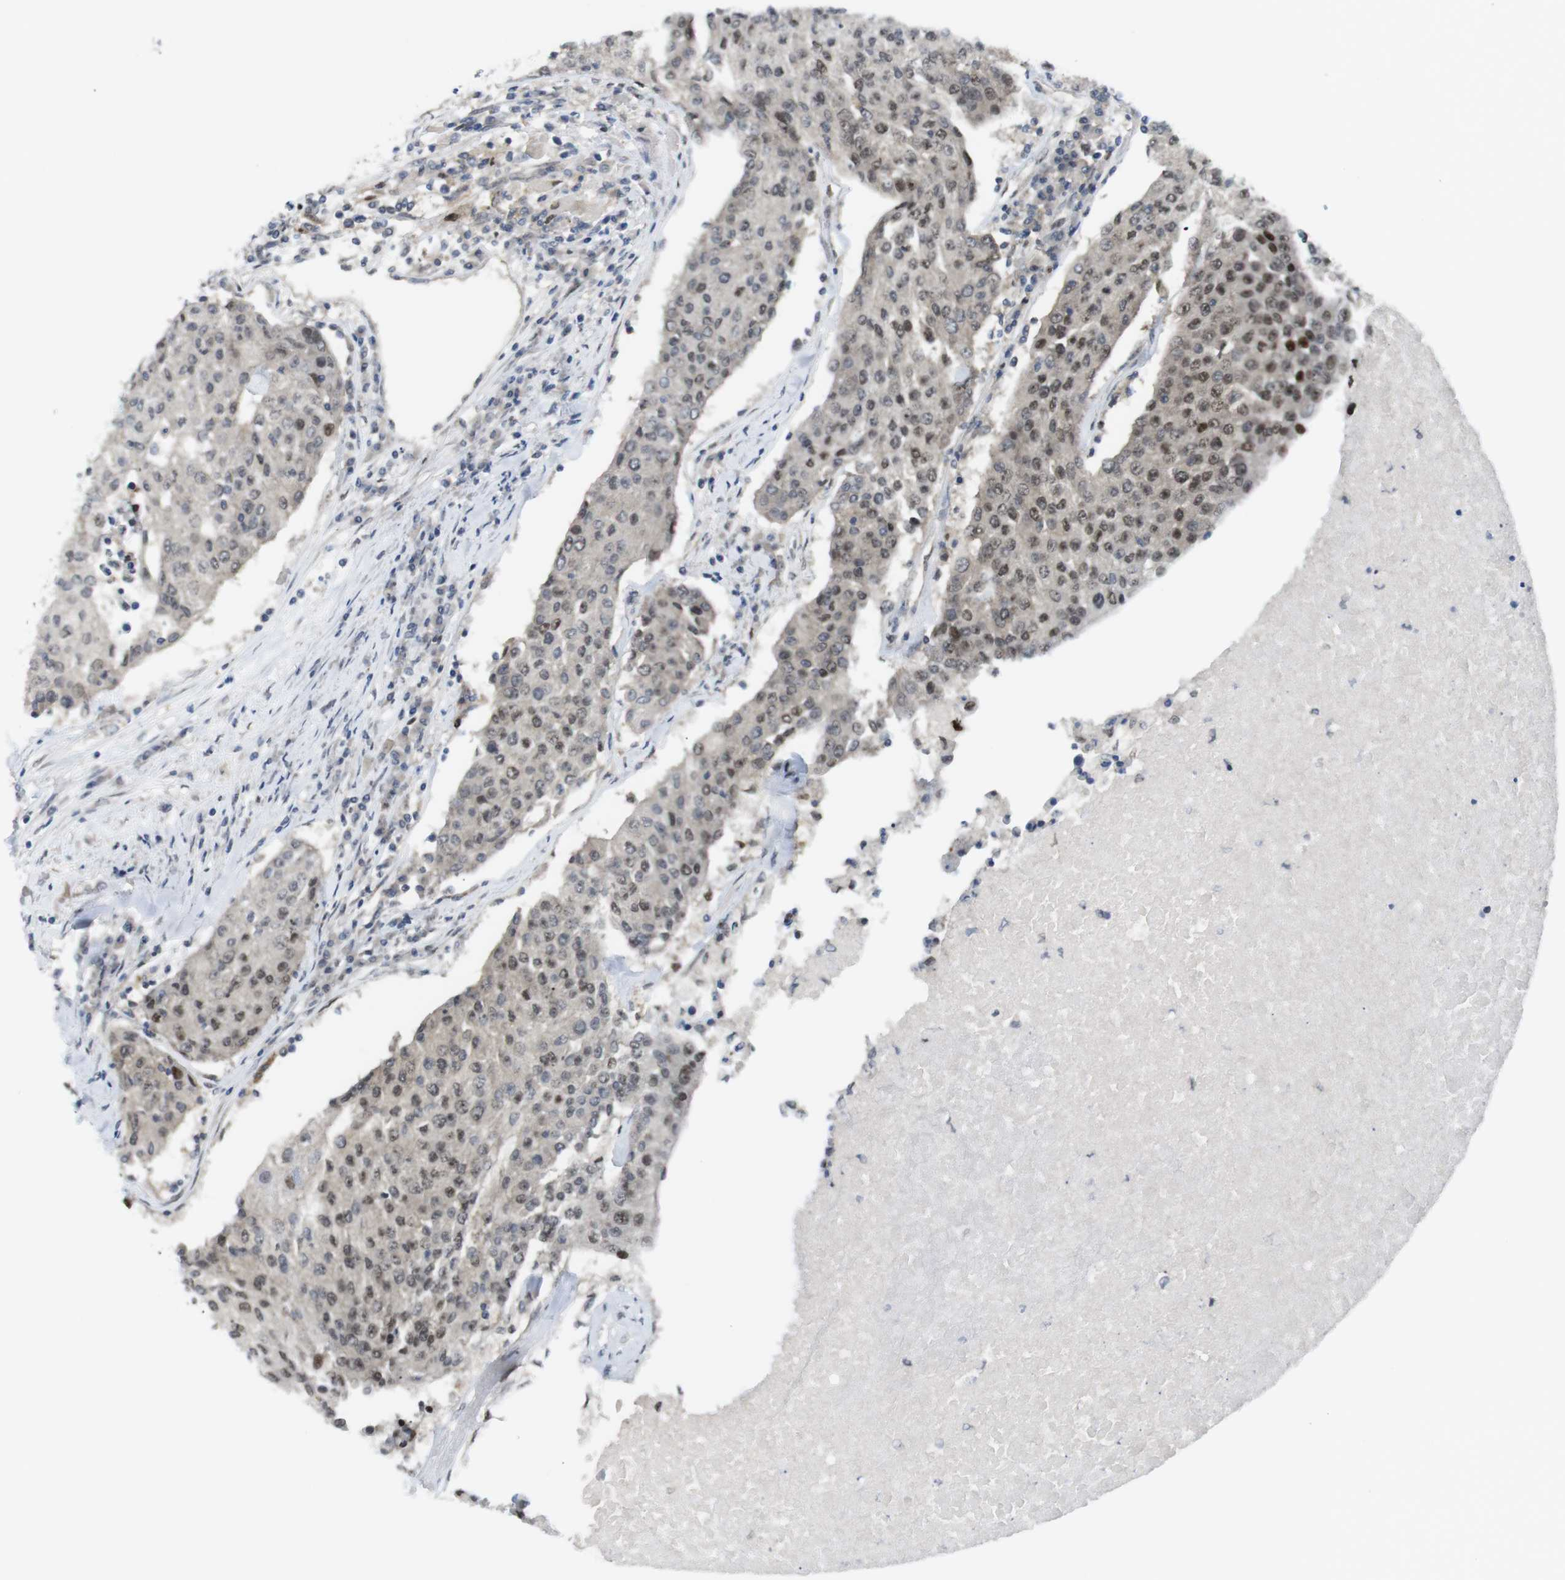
{"staining": {"intensity": "moderate", "quantity": "25%-75%", "location": "nuclear"}, "tissue": "urothelial cancer", "cell_type": "Tumor cells", "image_type": "cancer", "snomed": [{"axis": "morphology", "description": "Urothelial carcinoma, High grade"}, {"axis": "topography", "description": "Urinary bladder"}], "caption": "Urothelial carcinoma (high-grade) stained with DAB (3,3'-diaminobenzidine) IHC reveals medium levels of moderate nuclear positivity in about 25%-75% of tumor cells.", "gene": "RCC1", "patient": {"sex": "female", "age": 85}}